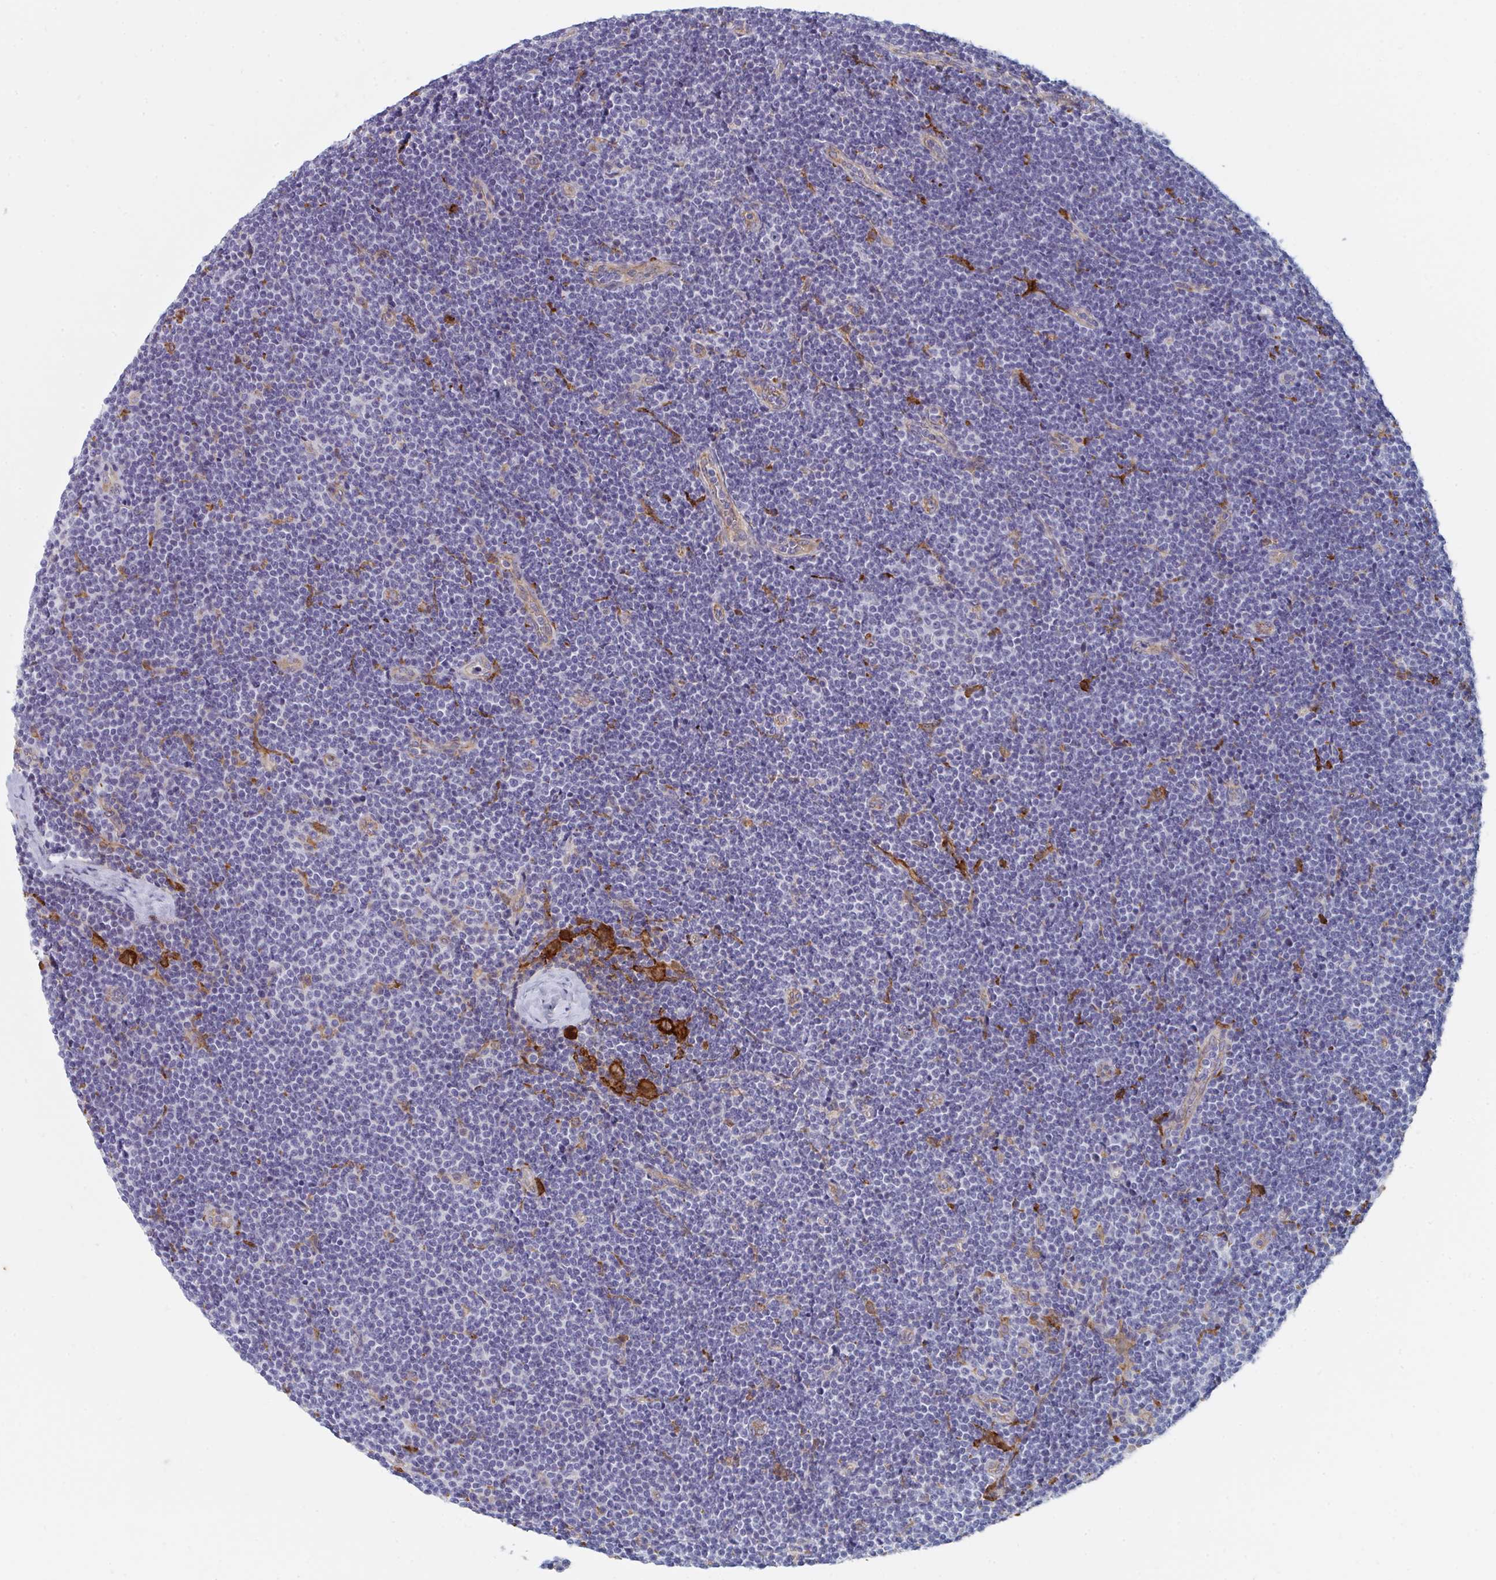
{"staining": {"intensity": "negative", "quantity": "none", "location": "none"}, "tissue": "lymphoma", "cell_type": "Tumor cells", "image_type": "cancer", "snomed": [{"axis": "morphology", "description": "Malignant lymphoma, non-Hodgkin's type, Low grade"}, {"axis": "topography", "description": "Lymph node"}], "caption": "This is an IHC image of low-grade malignant lymphoma, non-Hodgkin's type. There is no staining in tumor cells.", "gene": "DAB2", "patient": {"sex": "male", "age": 48}}